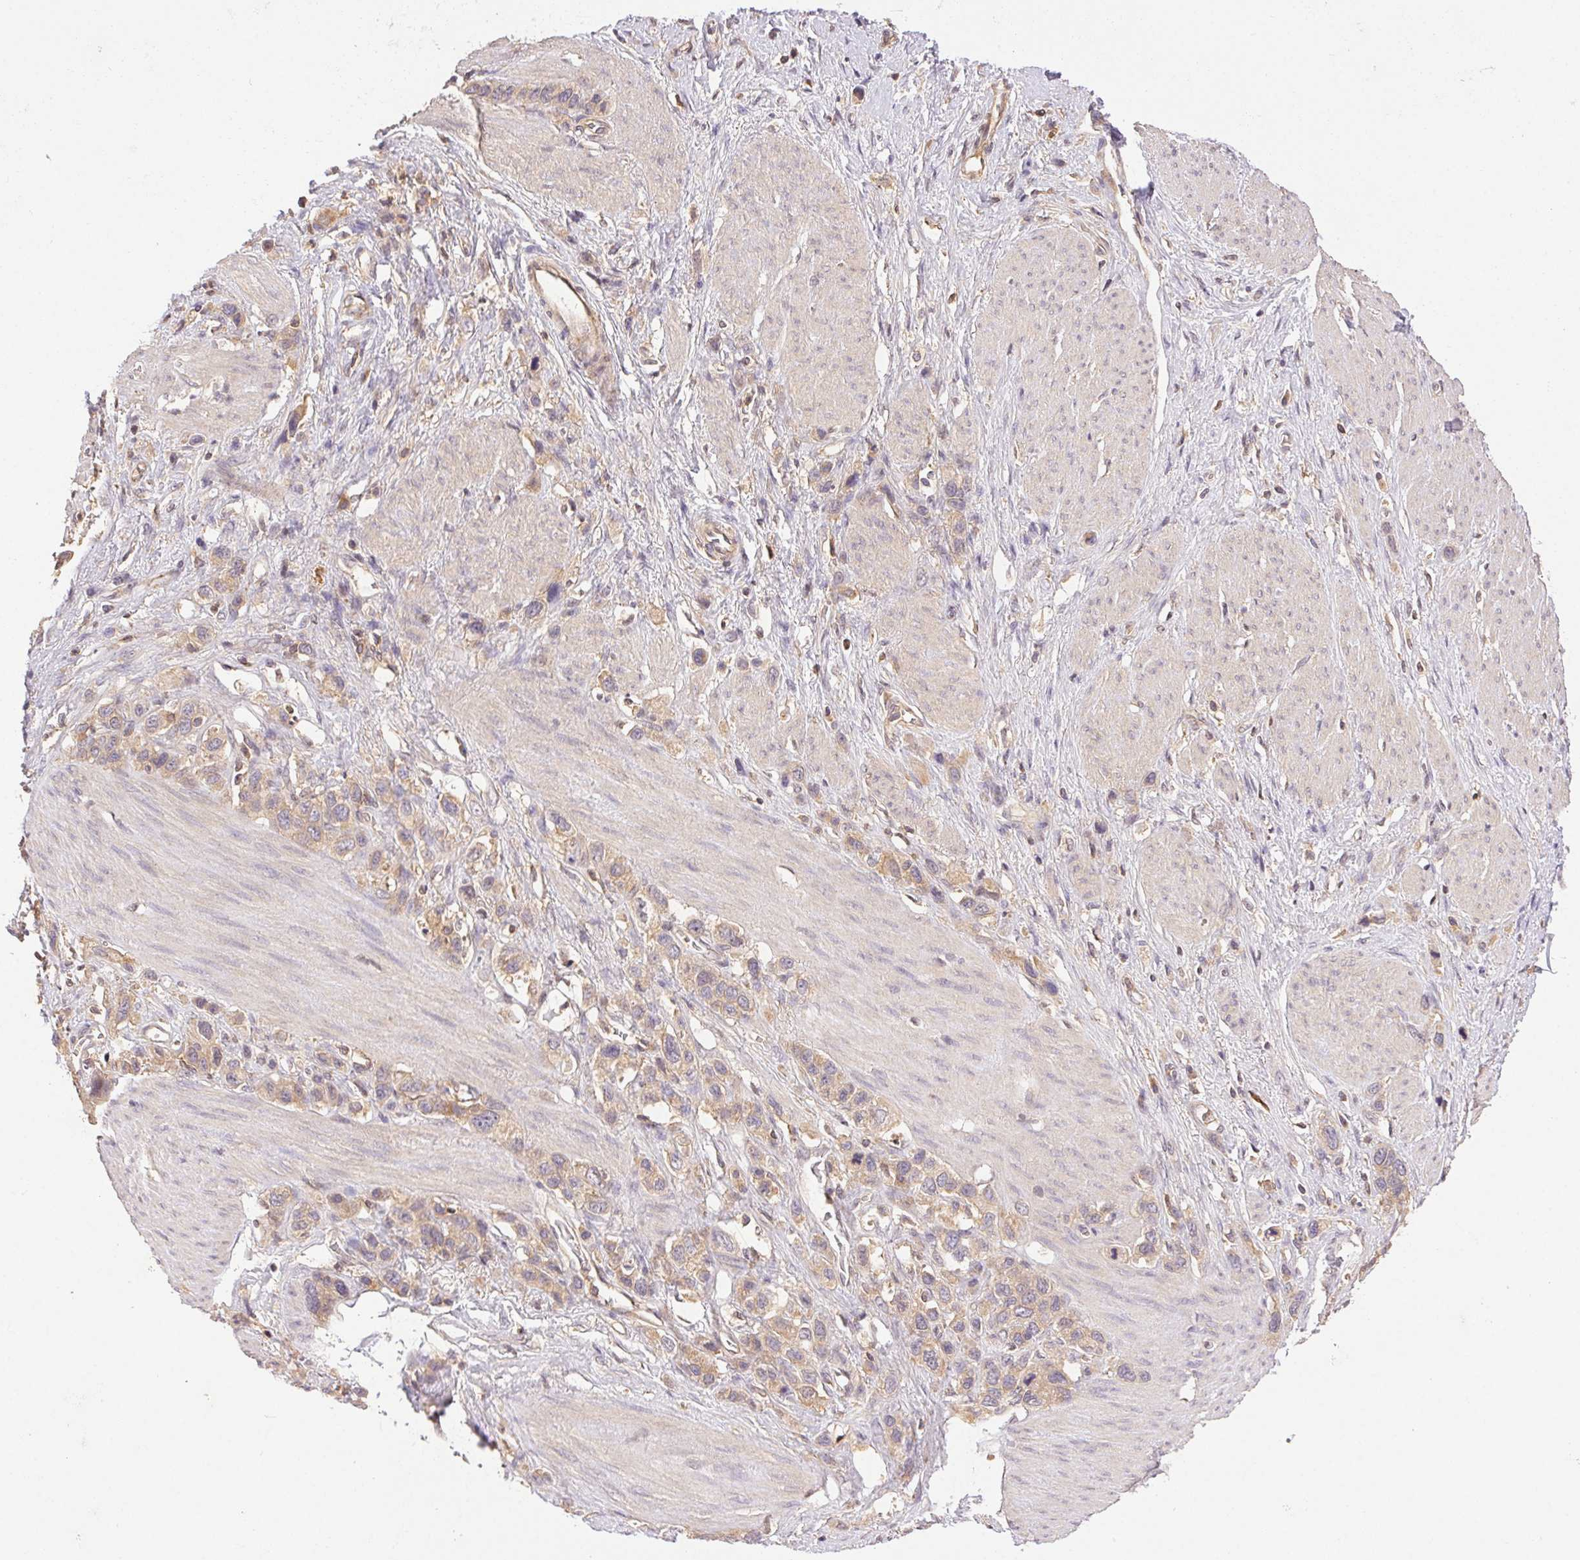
{"staining": {"intensity": "weak", "quantity": ">75%", "location": "cytoplasmic/membranous"}, "tissue": "stomach cancer", "cell_type": "Tumor cells", "image_type": "cancer", "snomed": [{"axis": "morphology", "description": "Adenocarcinoma, NOS"}, {"axis": "topography", "description": "Stomach"}], "caption": "Immunohistochemical staining of stomach adenocarcinoma exhibits low levels of weak cytoplasmic/membranous staining in about >75% of tumor cells. The staining was performed using DAB, with brown indicating positive protein expression. Nuclei are stained blue with hematoxylin.", "gene": "GDI2", "patient": {"sex": "female", "age": 65}}